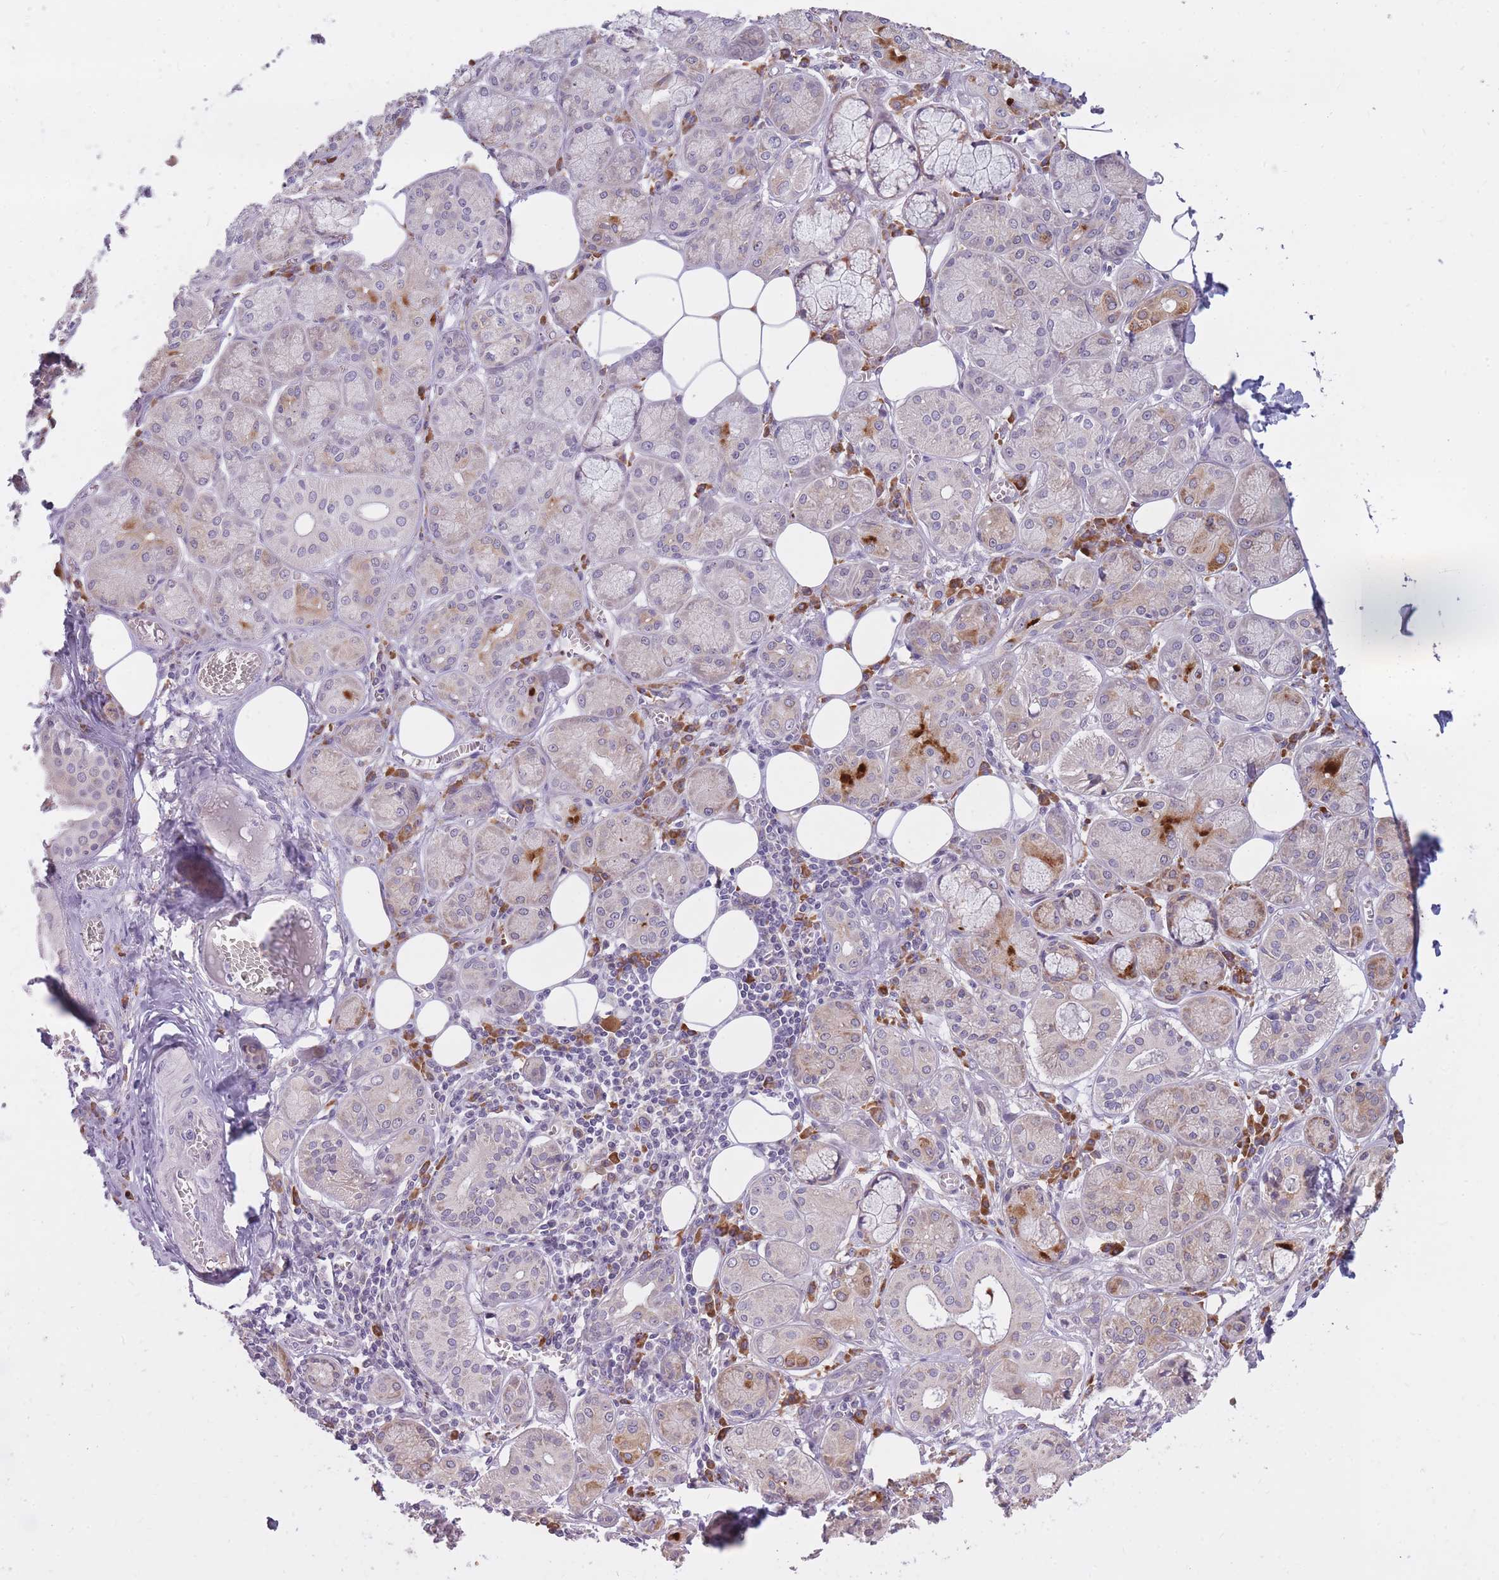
{"staining": {"intensity": "strong", "quantity": "<25%", "location": "cytoplasmic/membranous"}, "tissue": "salivary gland", "cell_type": "Glandular cells", "image_type": "normal", "snomed": [{"axis": "morphology", "description": "Normal tissue, NOS"}, {"axis": "topography", "description": "Salivary gland"}], "caption": "Immunohistochemical staining of normal human salivary gland reveals medium levels of strong cytoplasmic/membranous positivity in about <25% of glandular cells. The staining is performed using DAB brown chromogen to label protein expression. The nuclei are counter-stained blue using hematoxylin.", "gene": "TRAPPC5", "patient": {"sex": "male", "age": 74}}